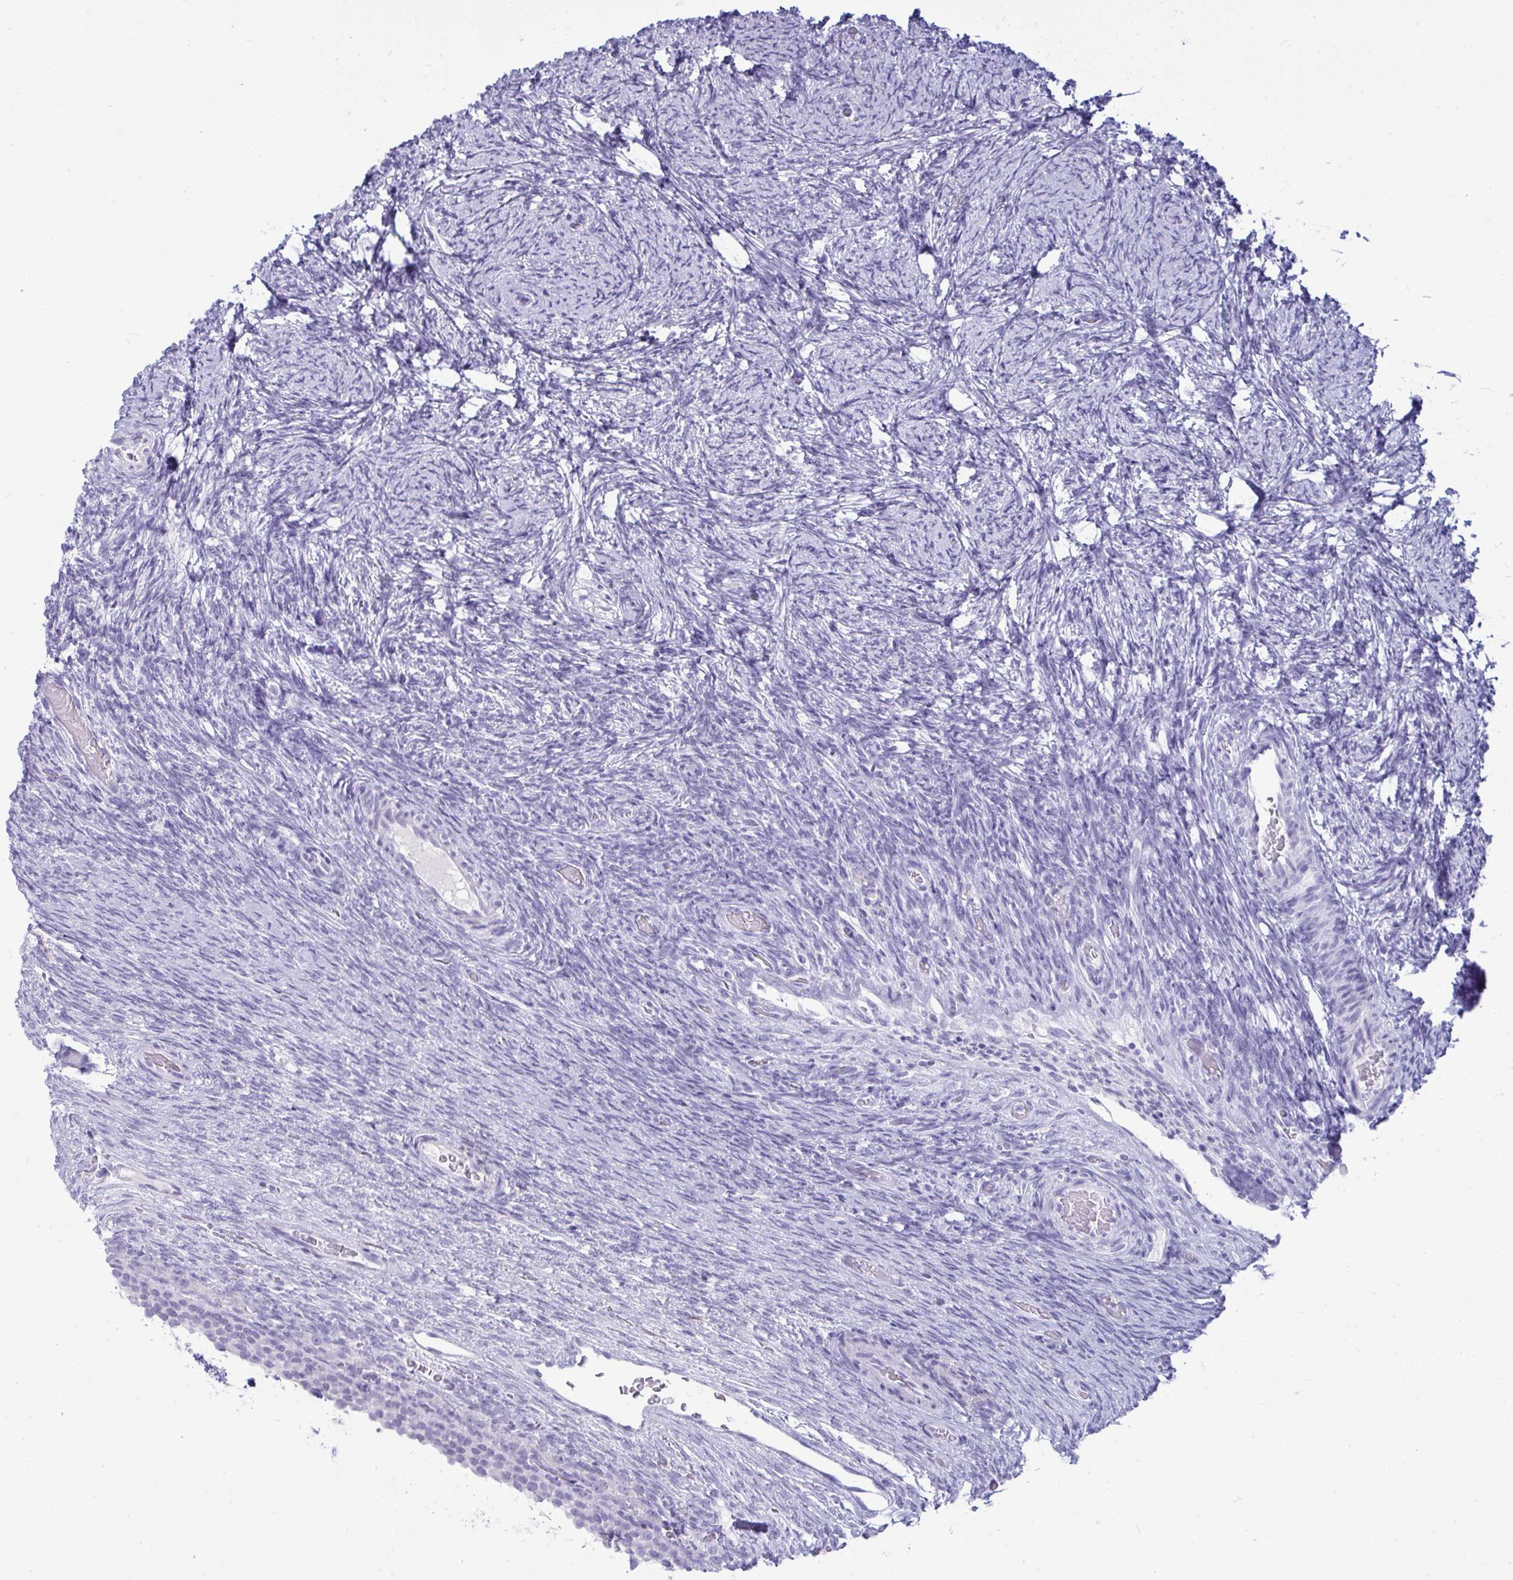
{"staining": {"intensity": "negative", "quantity": "none", "location": "none"}, "tissue": "ovary", "cell_type": "Ovarian stroma cells", "image_type": "normal", "snomed": [{"axis": "morphology", "description": "Normal tissue, NOS"}, {"axis": "topography", "description": "Ovary"}], "caption": "Ovary was stained to show a protein in brown. There is no significant expression in ovarian stroma cells. (Immunohistochemistry, brightfield microscopy, high magnification).", "gene": "ANKRD60", "patient": {"sex": "female", "age": 34}}